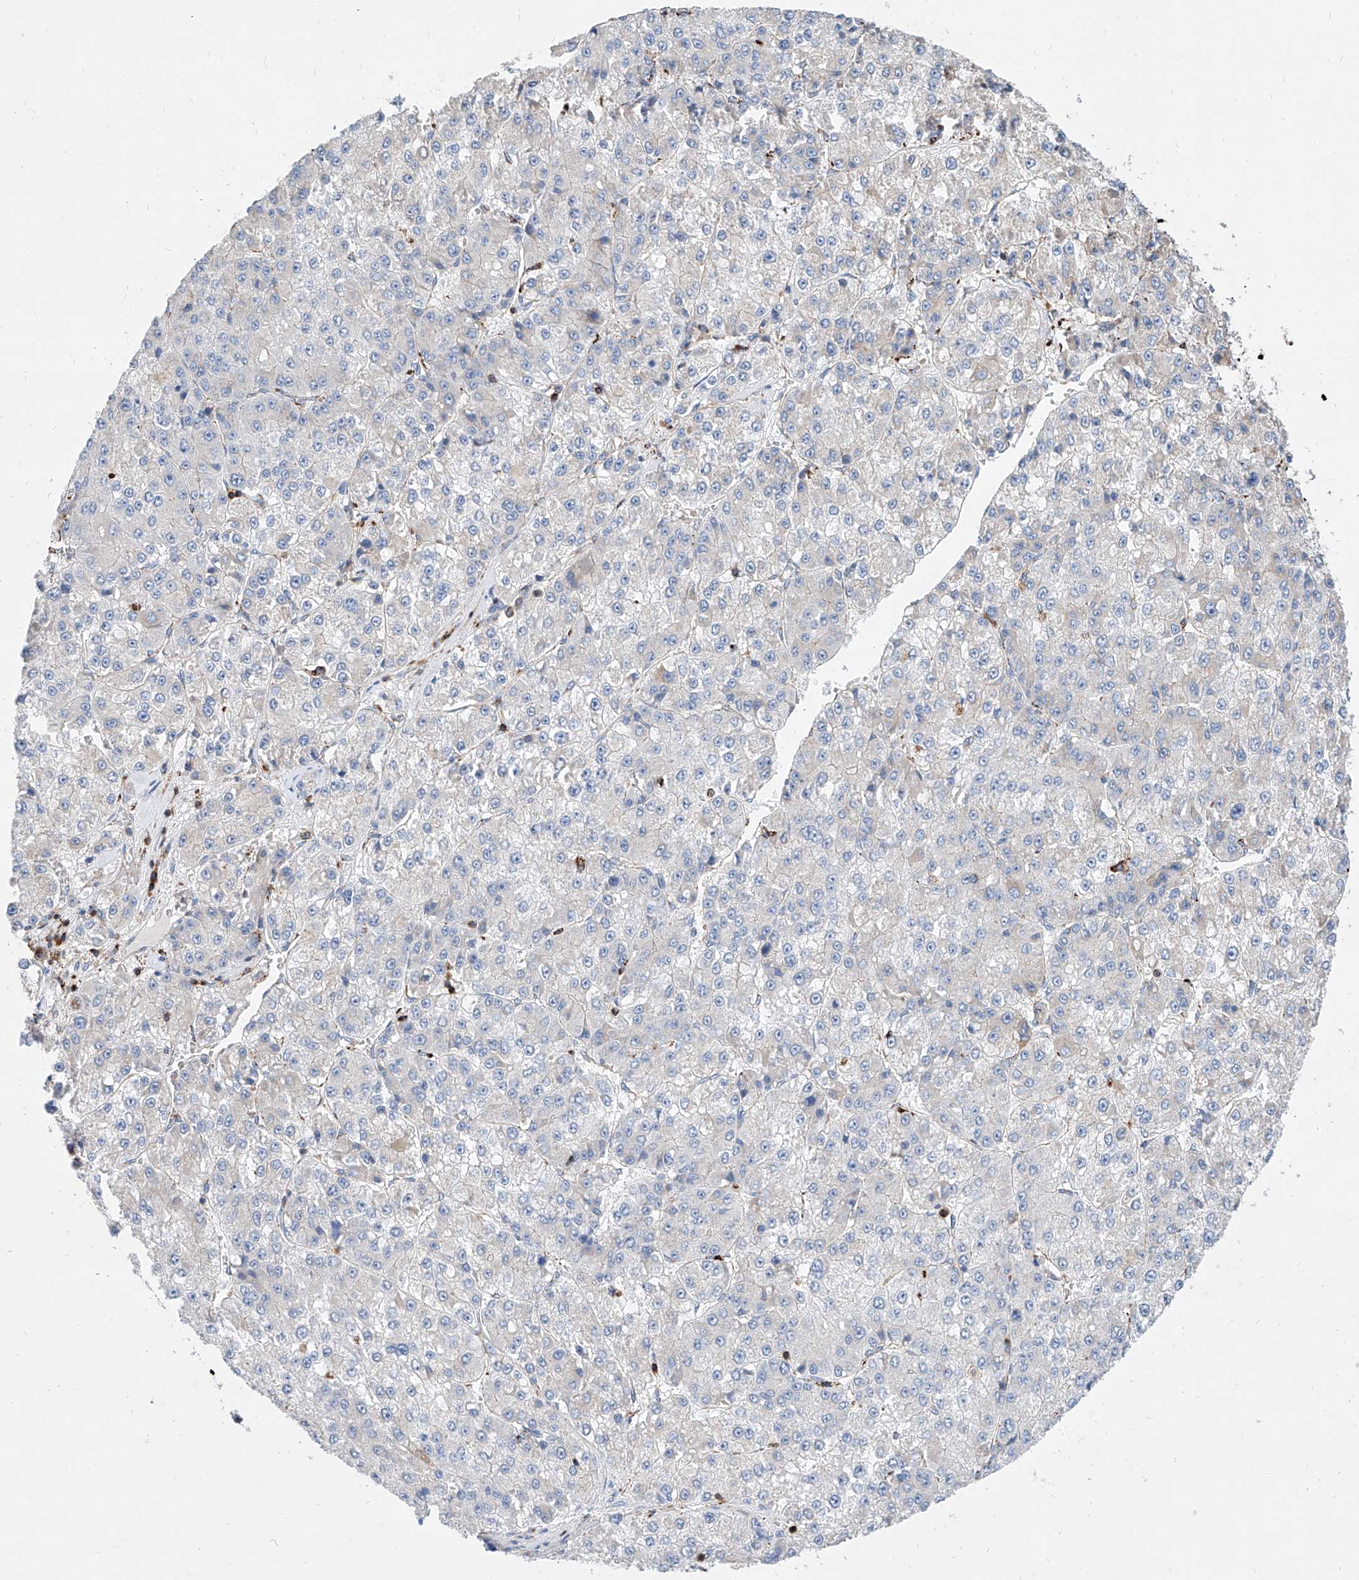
{"staining": {"intensity": "negative", "quantity": "none", "location": "none"}, "tissue": "liver cancer", "cell_type": "Tumor cells", "image_type": "cancer", "snomed": [{"axis": "morphology", "description": "Carcinoma, Hepatocellular, NOS"}, {"axis": "topography", "description": "Liver"}], "caption": "This is an immunohistochemistry micrograph of human liver cancer (hepatocellular carcinoma). There is no positivity in tumor cells.", "gene": "CPNE5", "patient": {"sex": "female", "age": 73}}